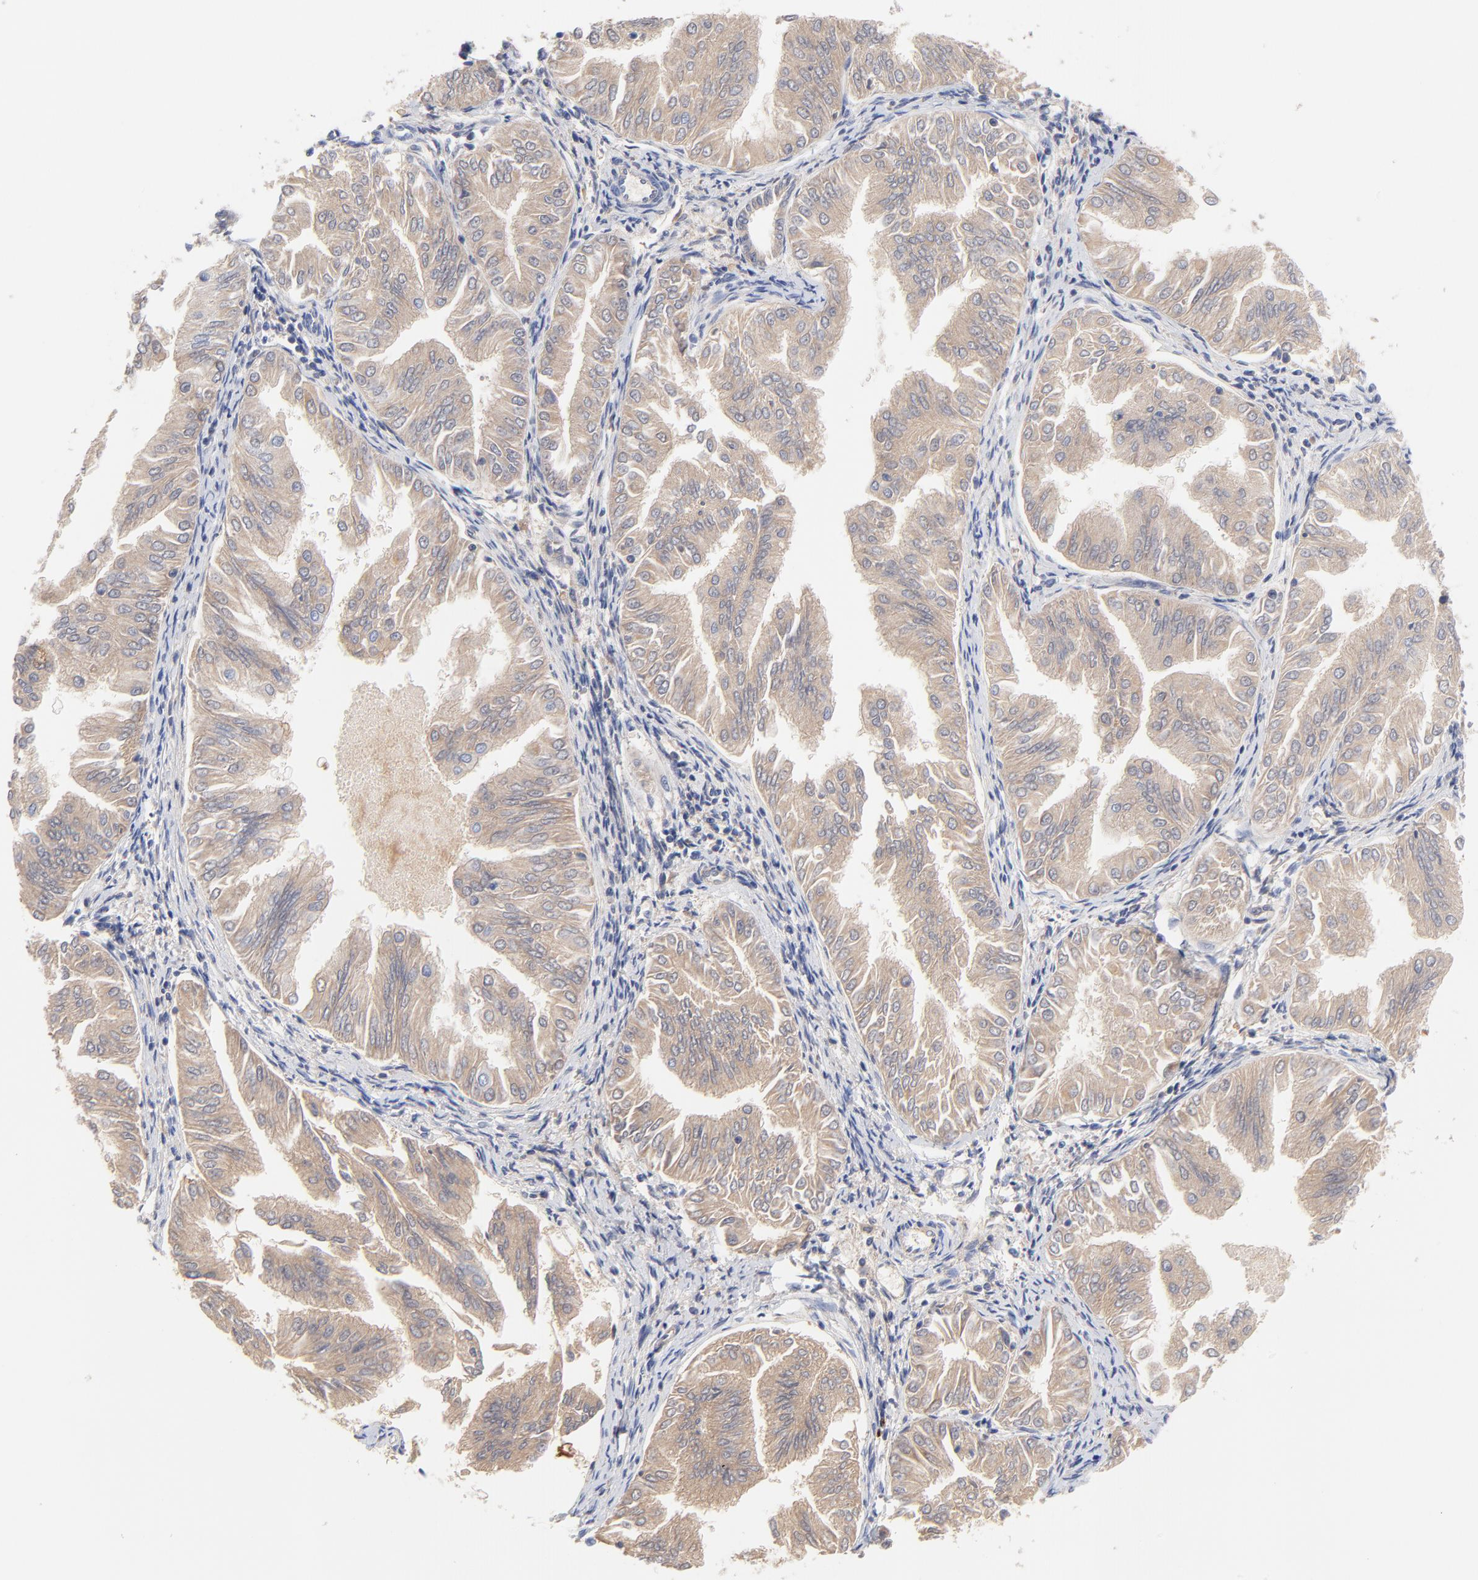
{"staining": {"intensity": "weak", "quantity": ">75%", "location": "cytoplasmic/membranous"}, "tissue": "endometrial cancer", "cell_type": "Tumor cells", "image_type": "cancer", "snomed": [{"axis": "morphology", "description": "Adenocarcinoma, NOS"}, {"axis": "topography", "description": "Endometrium"}], "caption": "DAB immunohistochemical staining of human endometrial adenocarcinoma shows weak cytoplasmic/membranous protein staining in approximately >75% of tumor cells. The staining is performed using DAB brown chromogen to label protein expression. The nuclei are counter-stained blue using hematoxylin.", "gene": "IGLV3-10", "patient": {"sex": "female", "age": 53}}